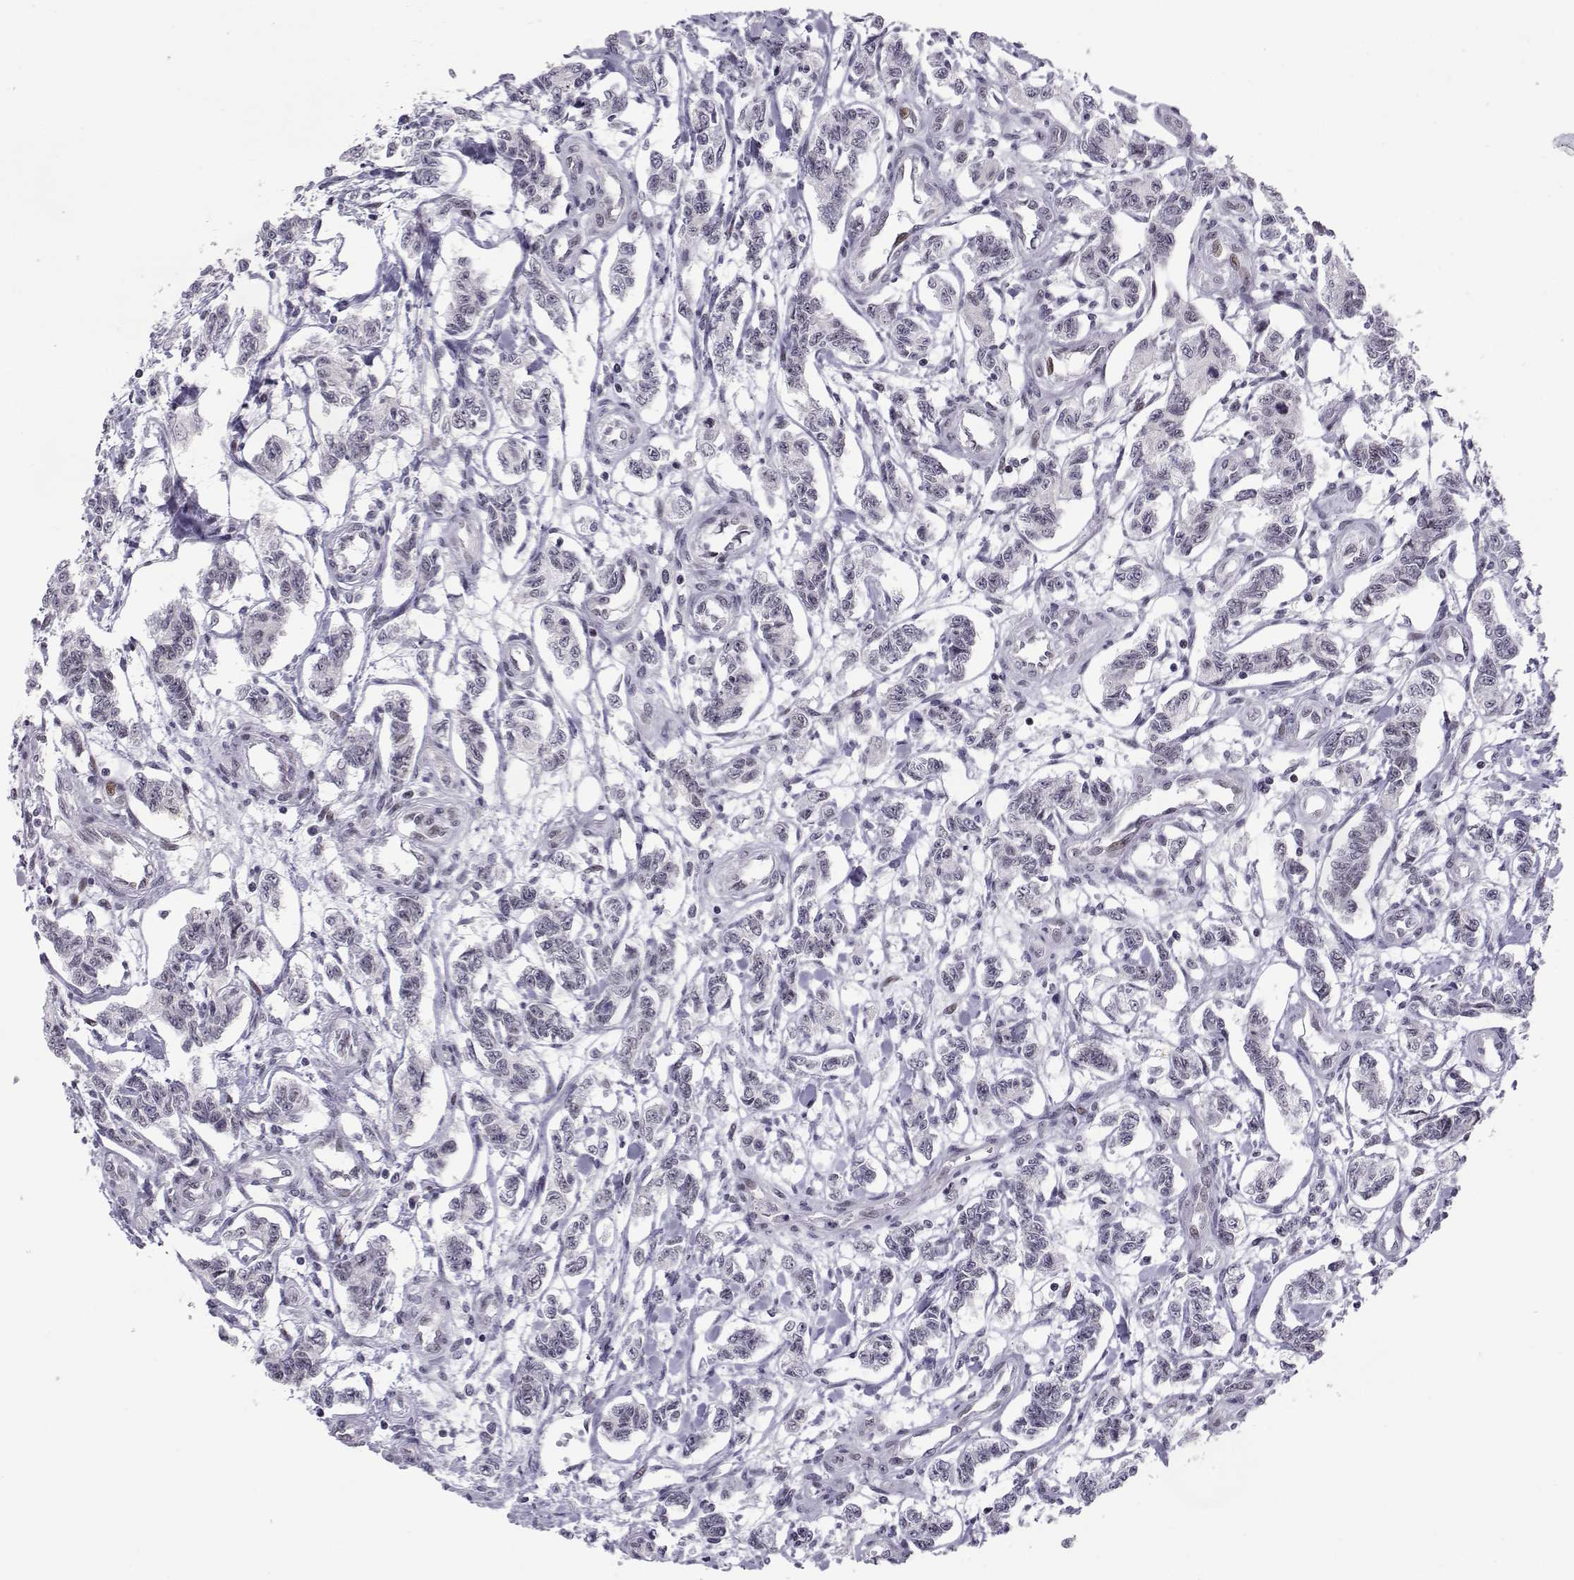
{"staining": {"intensity": "negative", "quantity": "none", "location": "none"}, "tissue": "carcinoid", "cell_type": "Tumor cells", "image_type": "cancer", "snomed": [{"axis": "morphology", "description": "Carcinoid, malignant, NOS"}, {"axis": "topography", "description": "Kidney"}], "caption": "IHC of human carcinoid shows no staining in tumor cells.", "gene": "SIX6", "patient": {"sex": "female", "age": 41}}